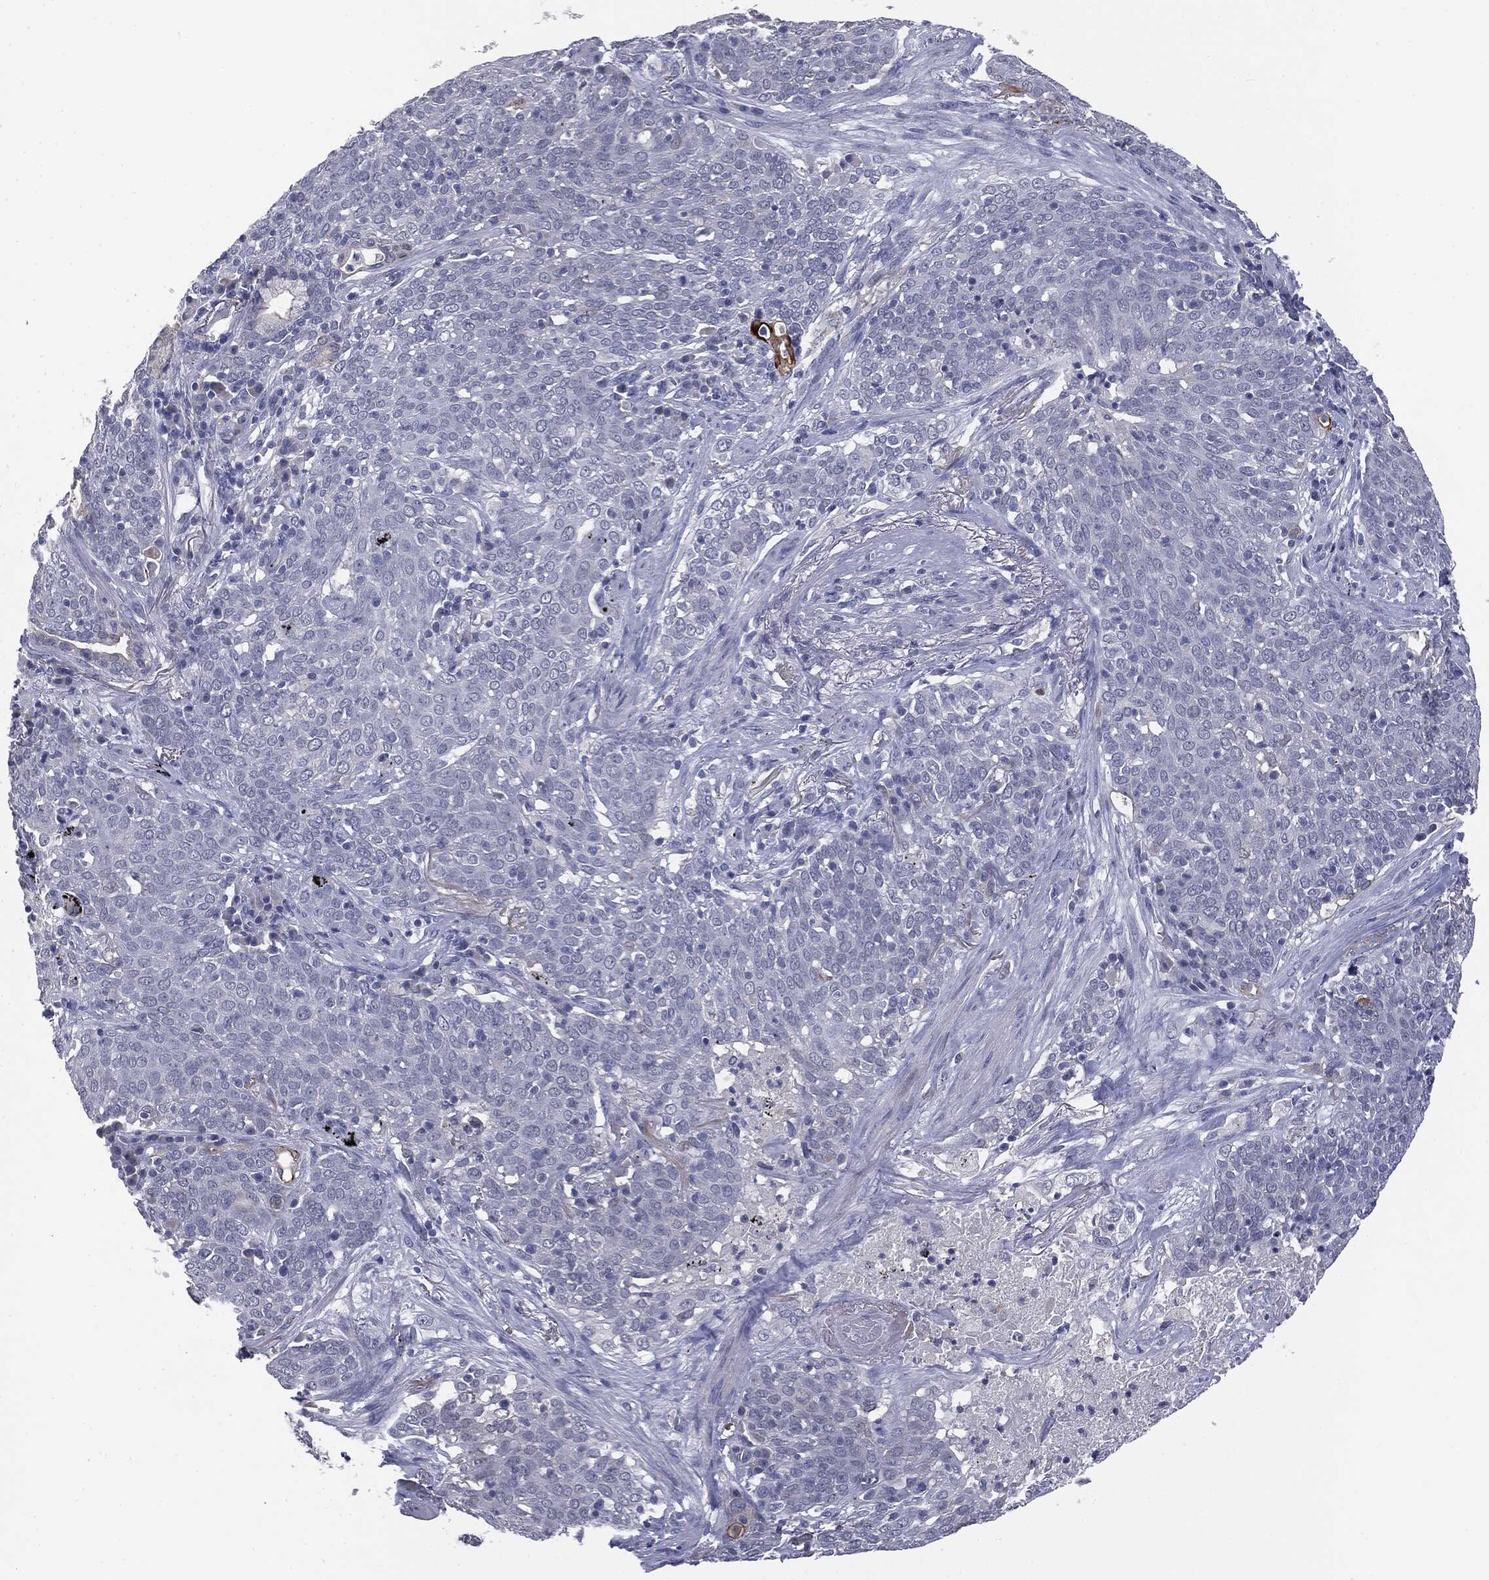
{"staining": {"intensity": "strong", "quantity": "<25%", "location": "cytoplasmic/membranous"}, "tissue": "lung cancer", "cell_type": "Tumor cells", "image_type": "cancer", "snomed": [{"axis": "morphology", "description": "Squamous cell carcinoma, NOS"}, {"axis": "topography", "description": "Lung"}], "caption": "This is a micrograph of immunohistochemistry (IHC) staining of lung cancer, which shows strong positivity in the cytoplasmic/membranous of tumor cells.", "gene": "MUC1", "patient": {"sex": "male", "age": 82}}